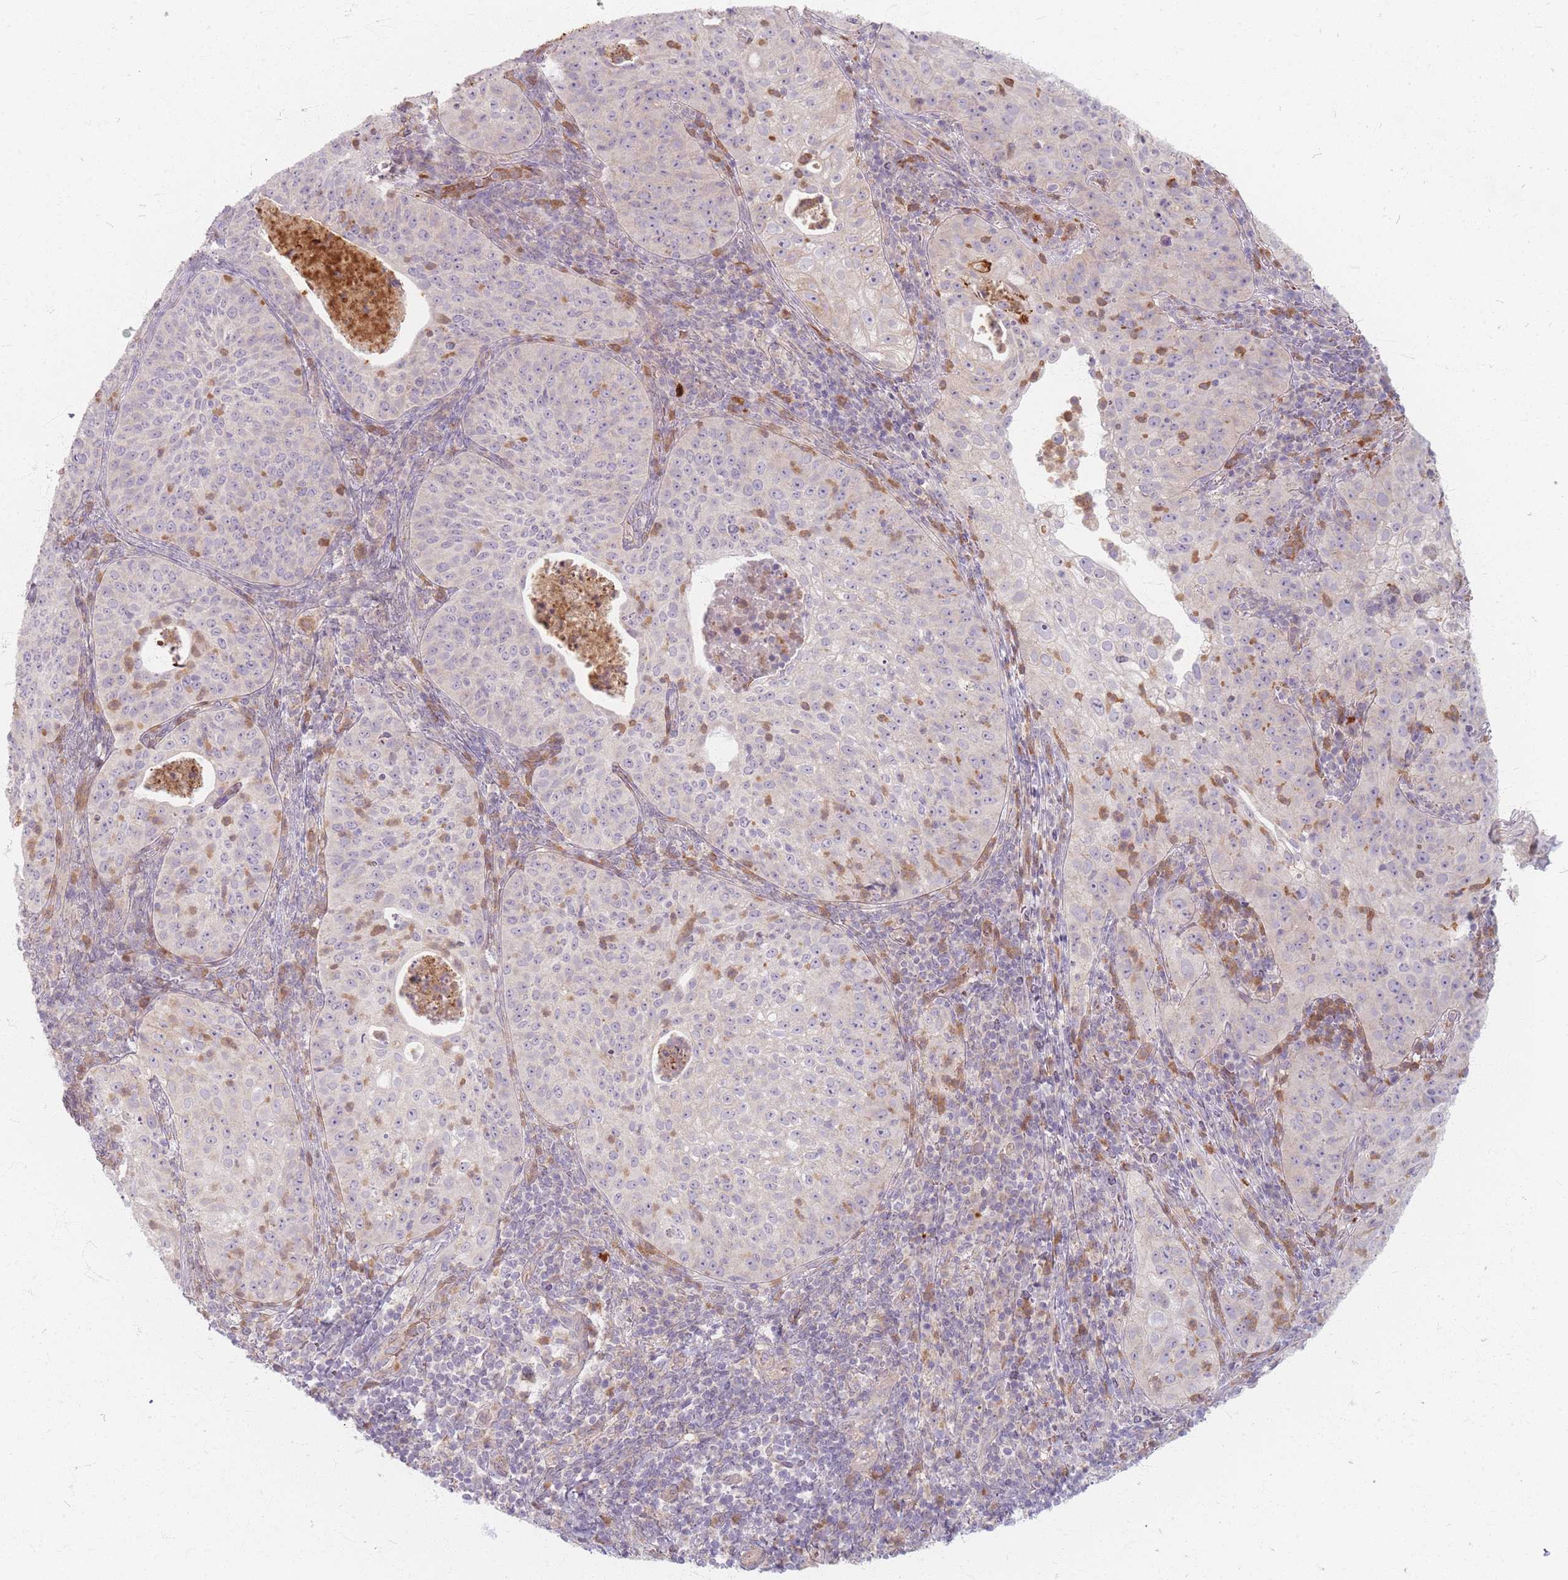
{"staining": {"intensity": "negative", "quantity": "none", "location": "none"}, "tissue": "cervical cancer", "cell_type": "Tumor cells", "image_type": "cancer", "snomed": [{"axis": "morphology", "description": "Squamous cell carcinoma, NOS"}, {"axis": "topography", "description": "Cervix"}], "caption": "This photomicrograph is of squamous cell carcinoma (cervical) stained with immunohistochemistry (IHC) to label a protein in brown with the nuclei are counter-stained blue. There is no expression in tumor cells.", "gene": "CHCHD7", "patient": {"sex": "female", "age": 52}}